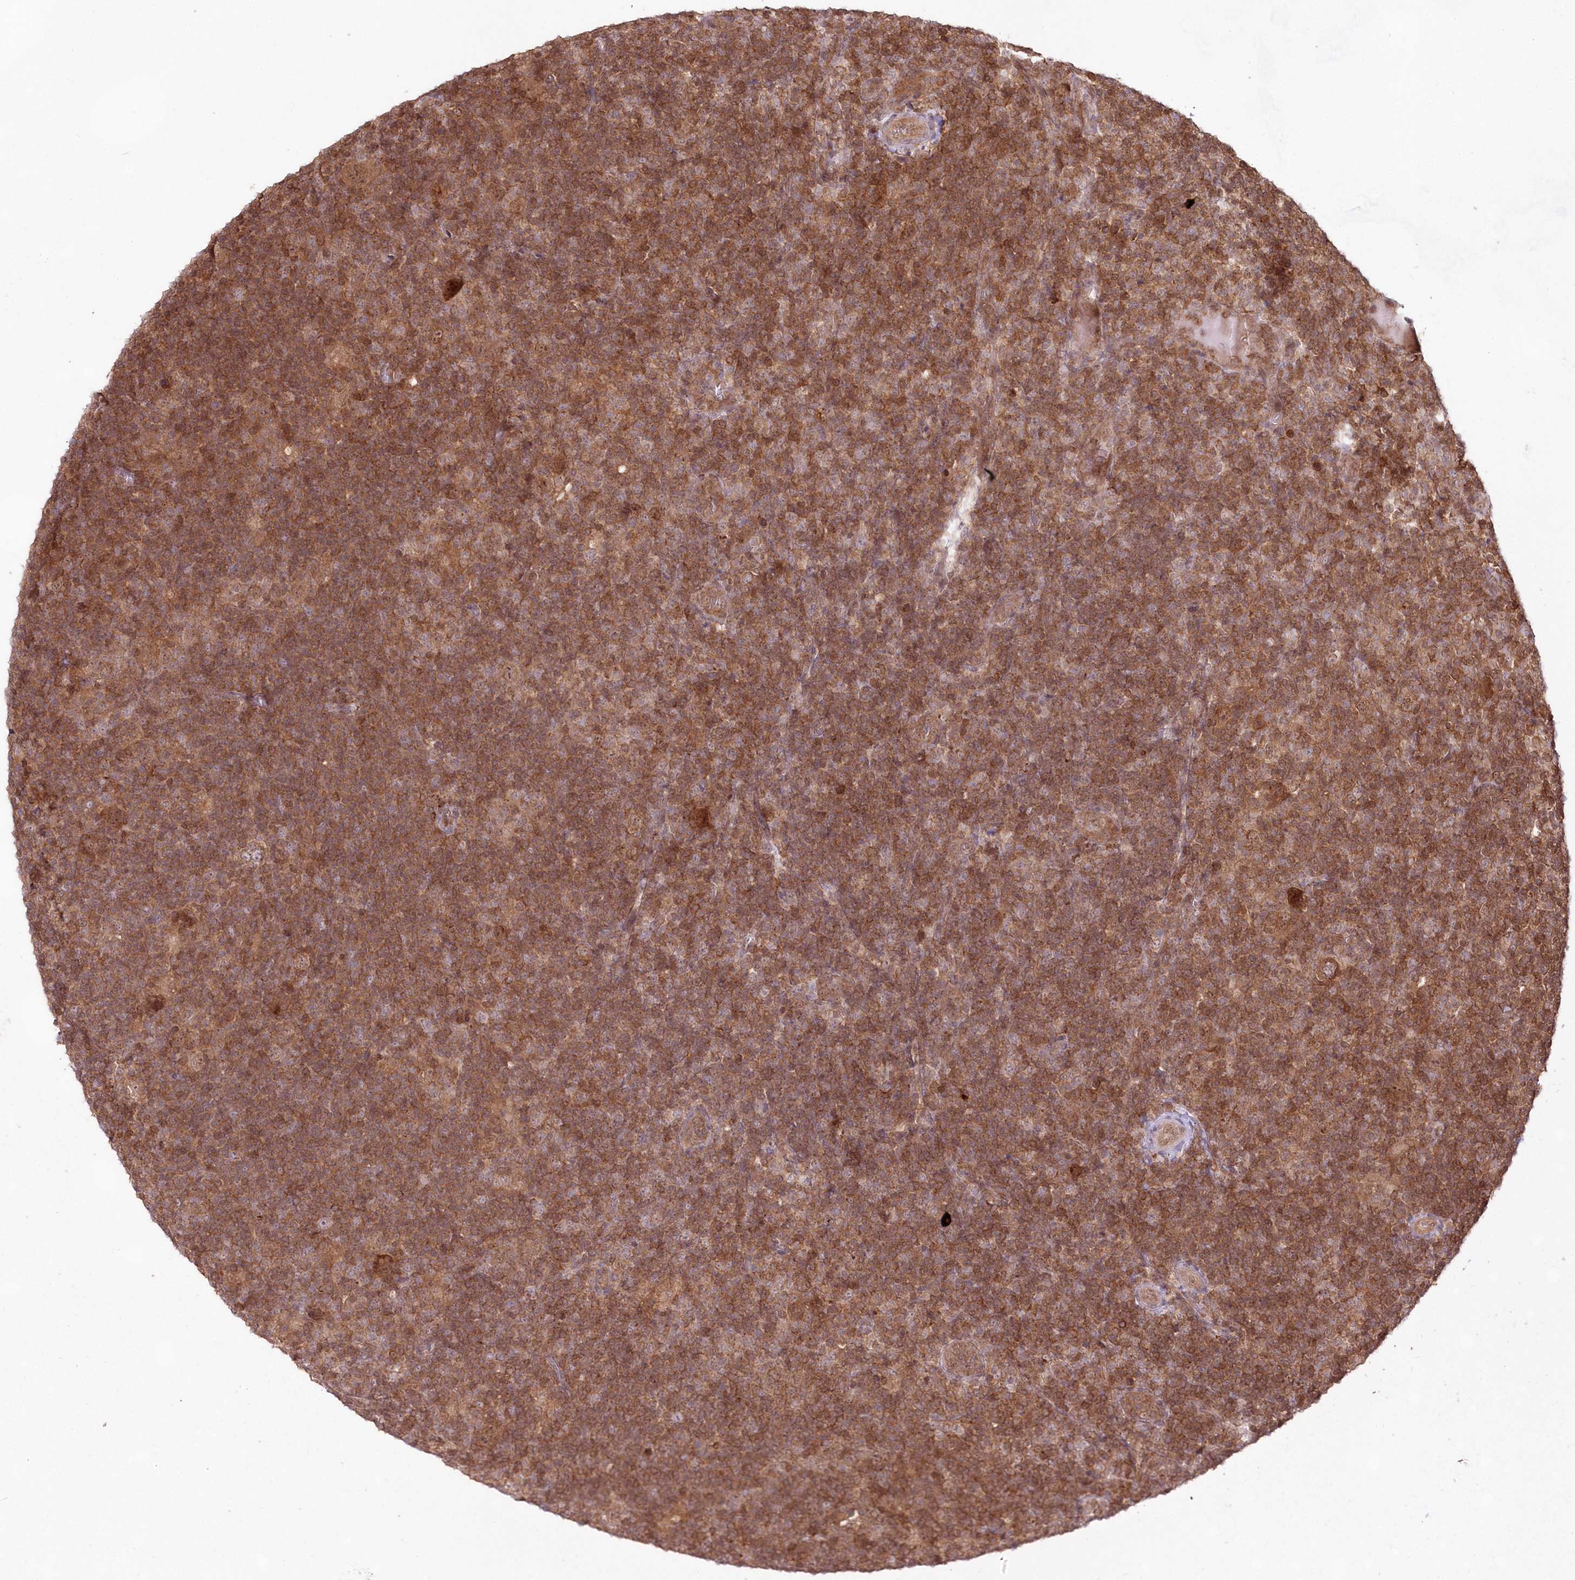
{"staining": {"intensity": "weak", "quantity": ">75%", "location": "cytoplasmic/membranous,nuclear"}, "tissue": "lymphoma", "cell_type": "Tumor cells", "image_type": "cancer", "snomed": [{"axis": "morphology", "description": "Hodgkin's disease, NOS"}, {"axis": "topography", "description": "Lymph node"}], "caption": "The histopathology image exhibits a brown stain indicating the presence of a protein in the cytoplasmic/membranous and nuclear of tumor cells in Hodgkin's disease.", "gene": "IMPA1", "patient": {"sex": "female", "age": 57}}